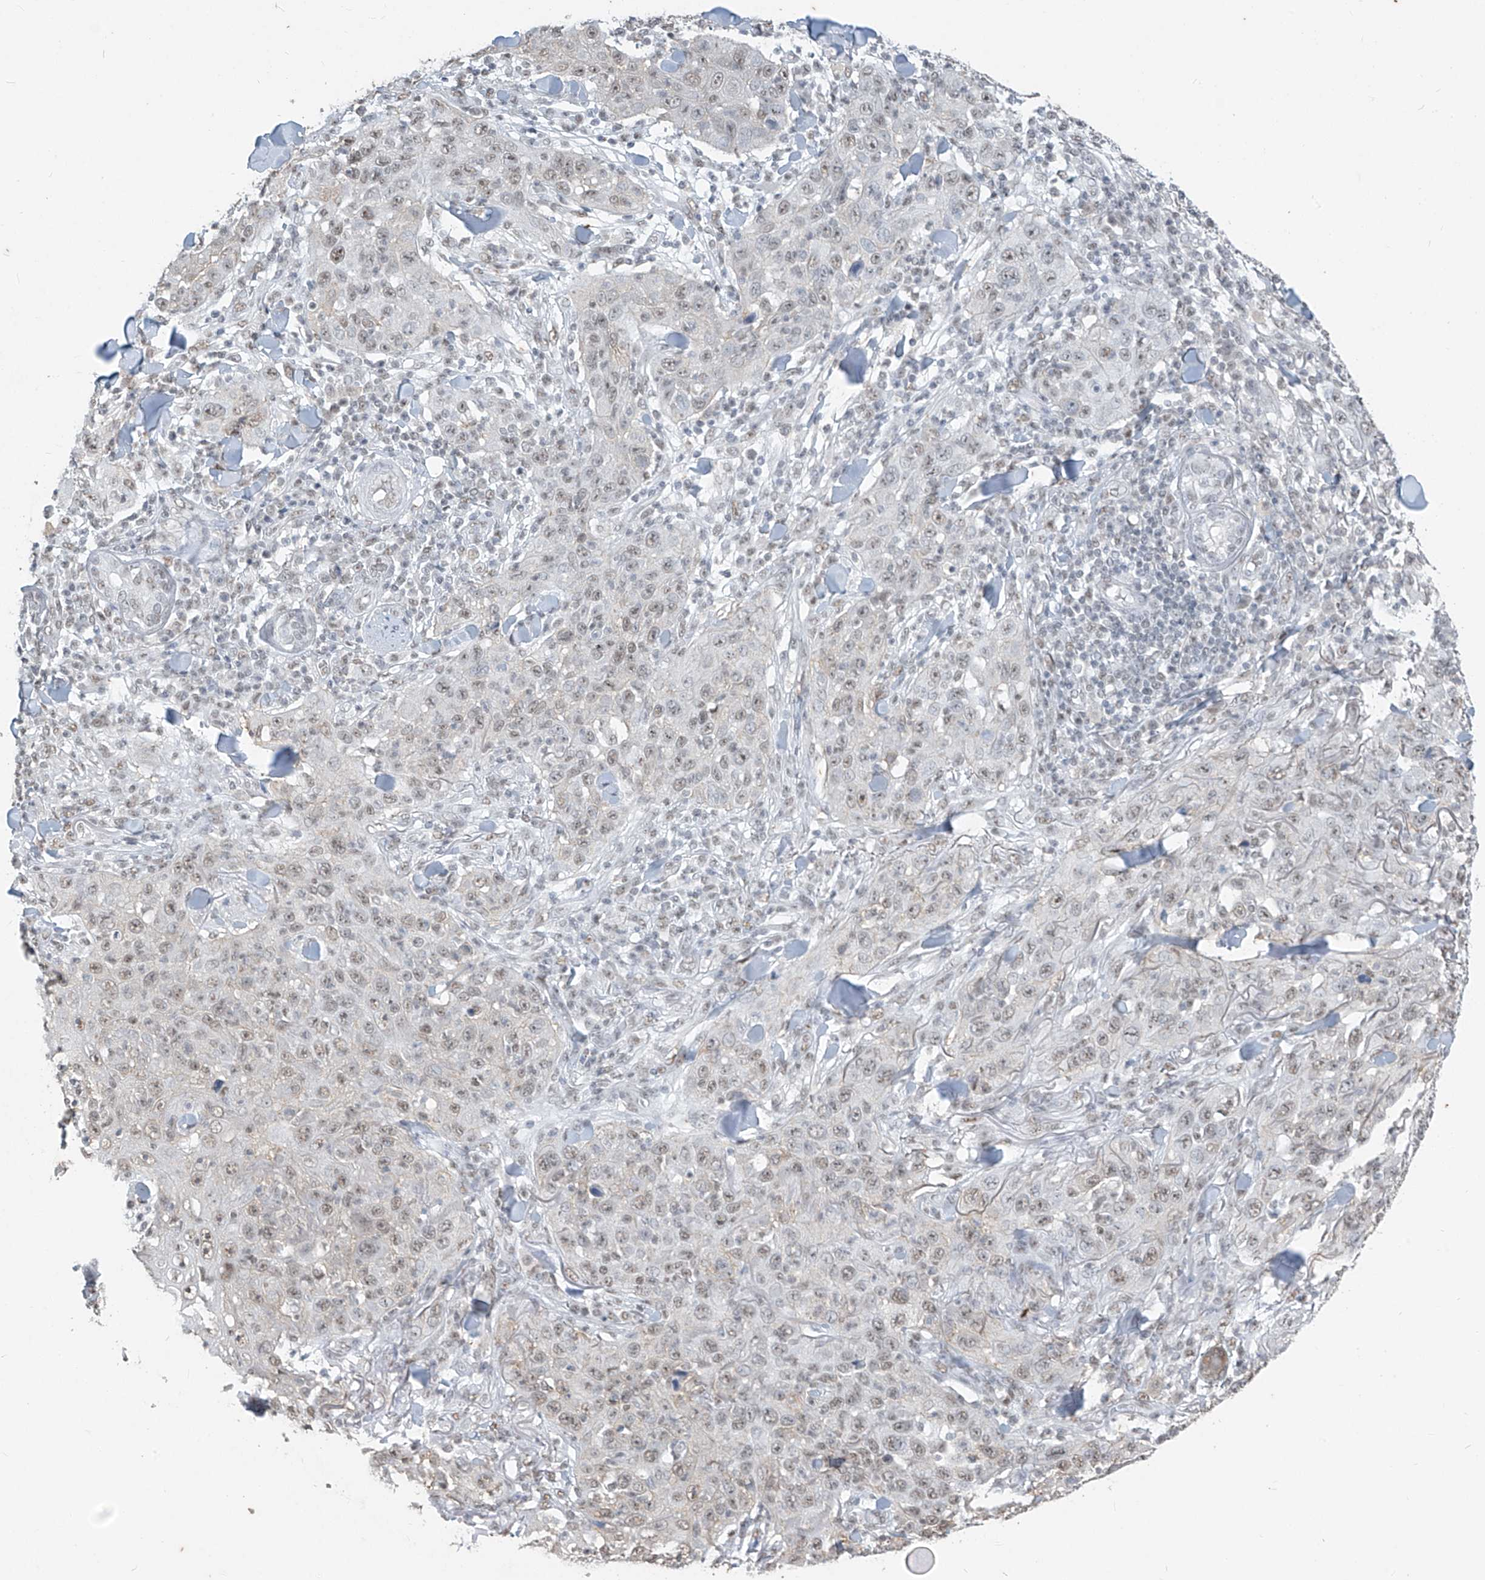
{"staining": {"intensity": "weak", "quantity": "<25%", "location": "nuclear"}, "tissue": "skin cancer", "cell_type": "Tumor cells", "image_type": "cancer", "snomed": [{"axis": "morphology", "description": "Squamous cell carcinoma, NOS"}, {"axis": "topography", "description": "Skin"}], "caption": "Image shows no significant protein positivity in tumor cells of skin cancer. The staining is performed using DAB brown chromogen with nuclei counter-stained in using hematoxylin.", "gene": "TFEC", "patient": {"sex": "female", "age": 88}}